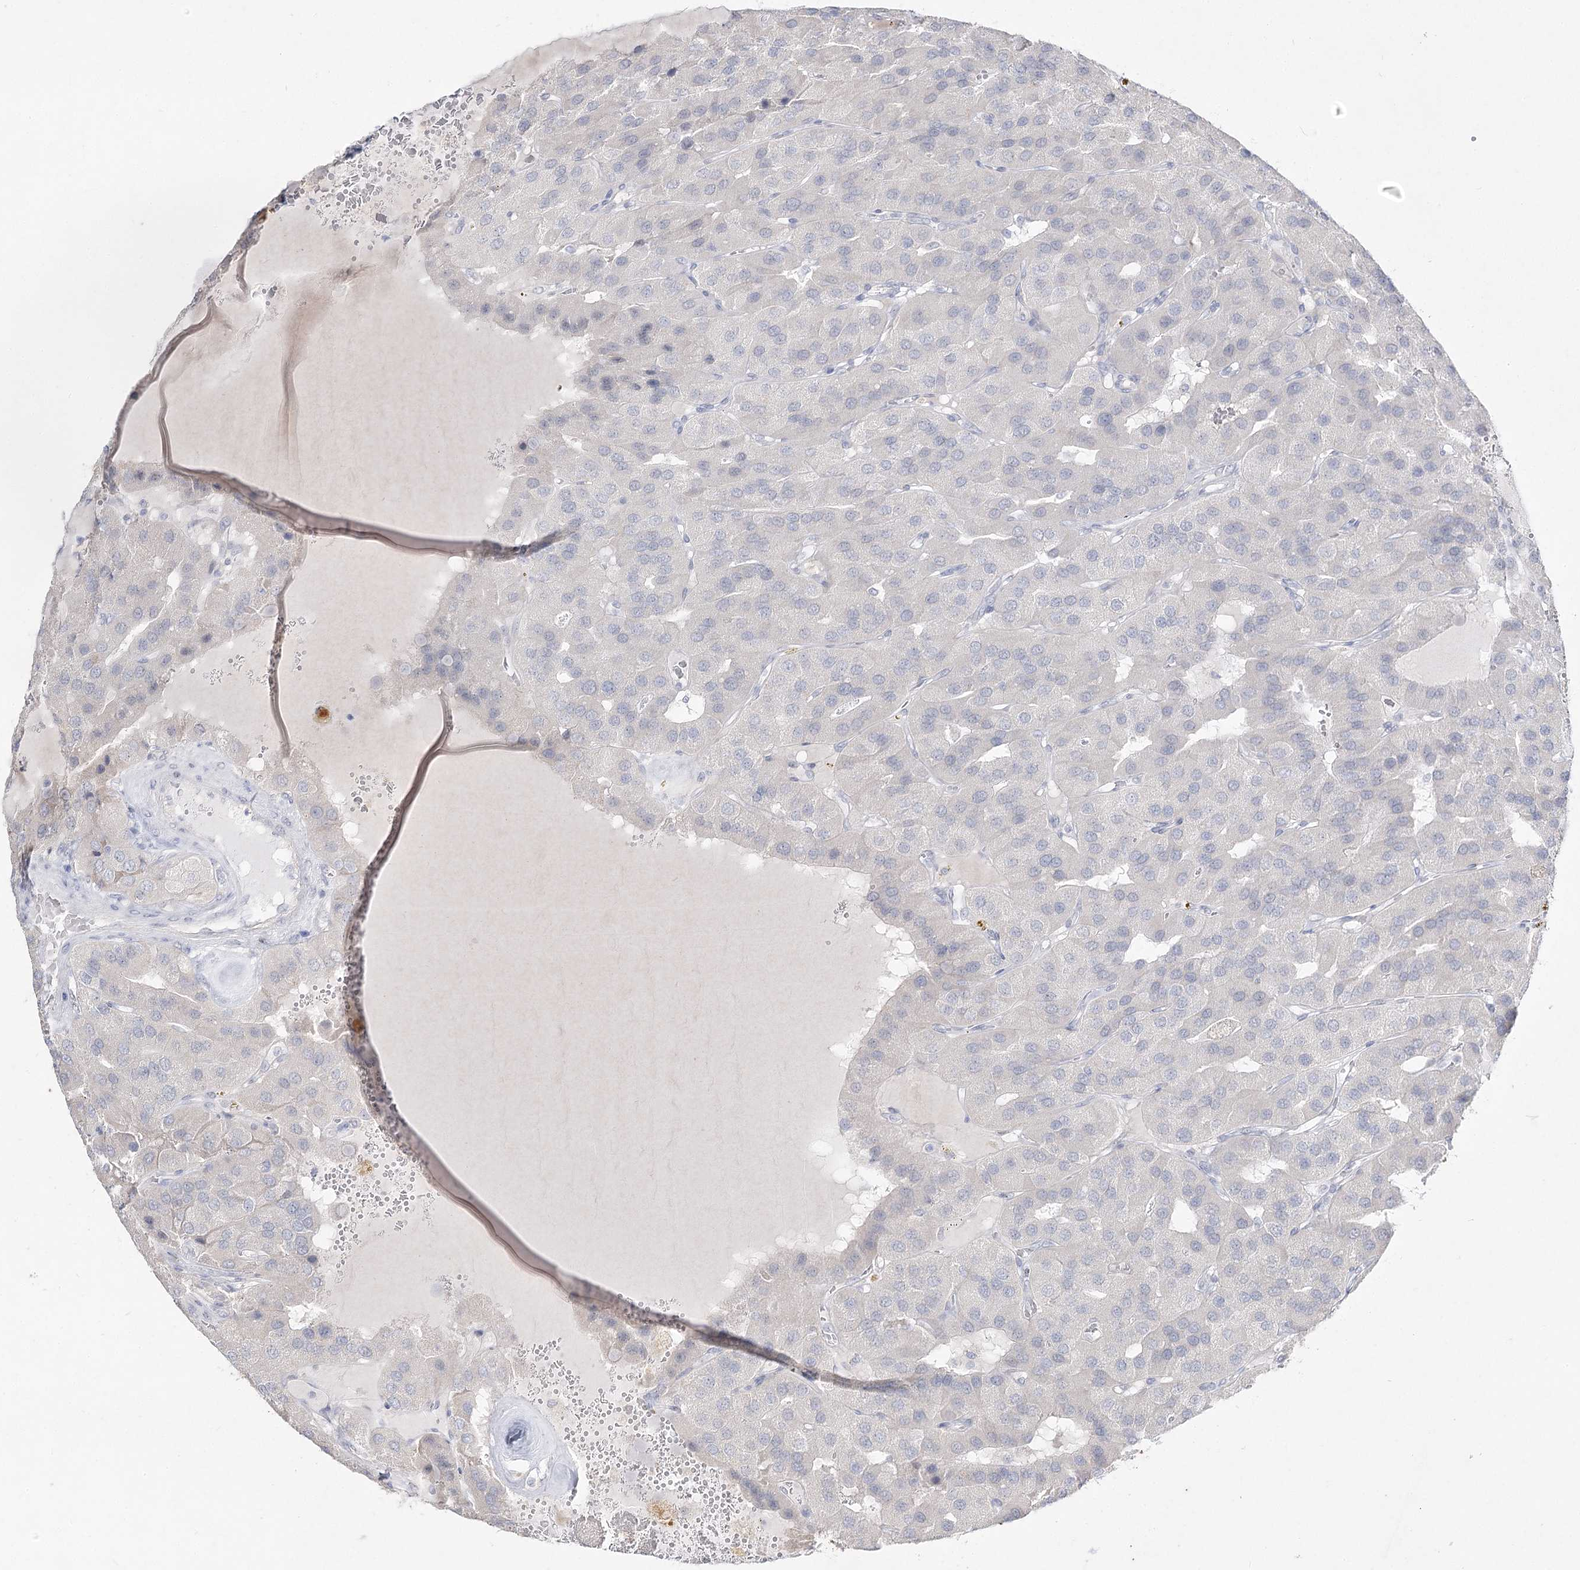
{"staining": {"intensity": "negative", "quantity": "none", "location": "none"}, "tissue": "parathyroid gland", "cell_type": "Glandular cells", "image_type": "normal", "snomed": [{"axis": "morphology", "description": "Normal tissue, NOS"}, {"axis": "morphology", "description": "Adenoma, NOS"}, {"axis": "topography", "description": "Parathyroid gland"}], "caption": "Glandular cells show no significant expression in unremarkable parathyroid gland. (DAB immunohistochemistry, high magnification).", "gene": "DDX50", "patient": {"sex": "female", "age": 86}}